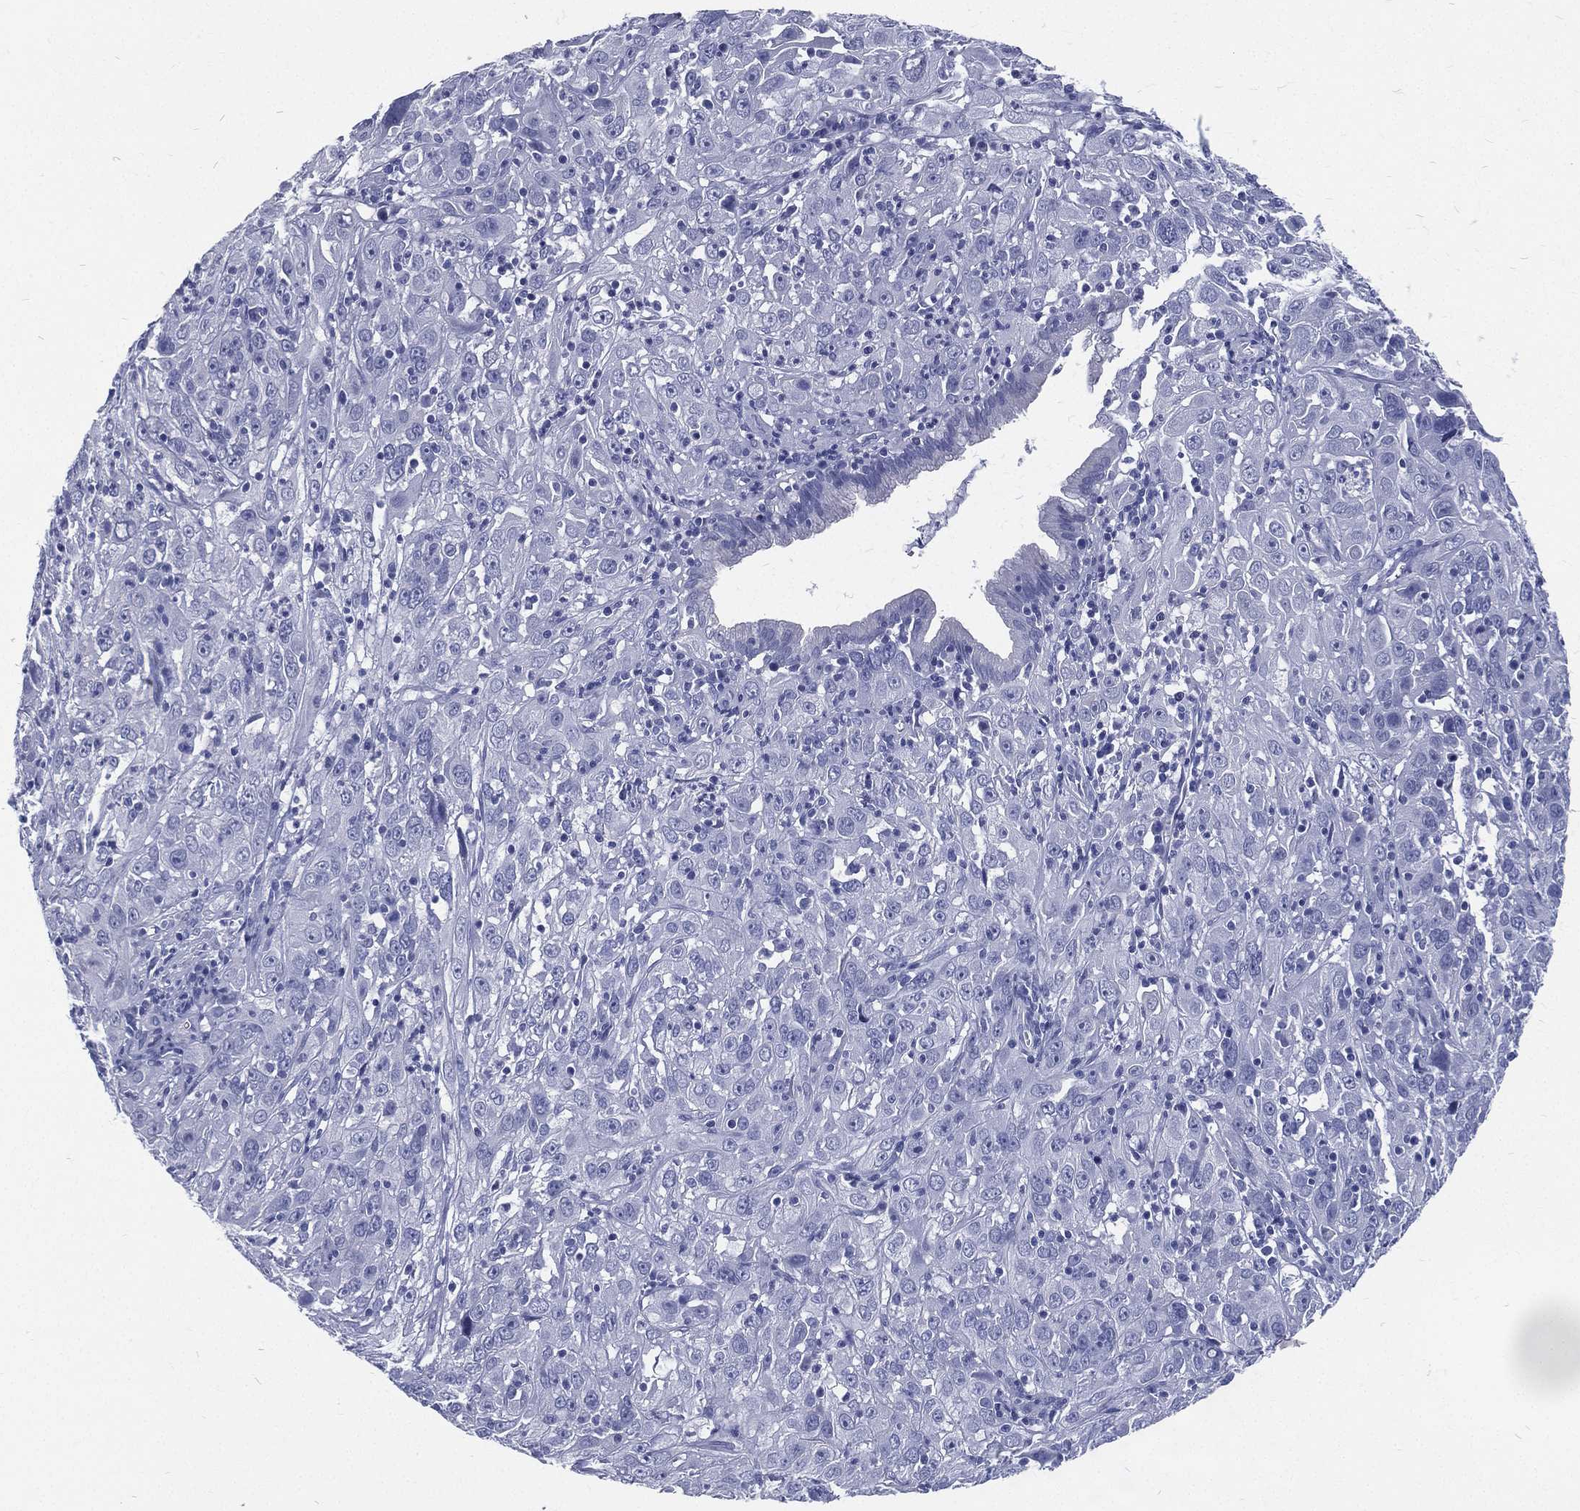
{"staining": {"intensity": "negative", "quantity": "none", "location": "none"}, "tissue": "cervical cancer", "cell_type": "Tumor cells", "image_type": "cancer", "snomed": [{"axis": "morphology", "description": "Squamous cell carcinoma, NOS"}, {"axis": "topography", "description": "Cervix"}], "caption": "Immunohistochemistry histopathology image of cervical cancer (squamous cell carcinoma) stained for a protein (brown), which reveals no expression in tumor cells.", "gene": "RSPH4A", "patient": {"sex": "female", "age": 32}}